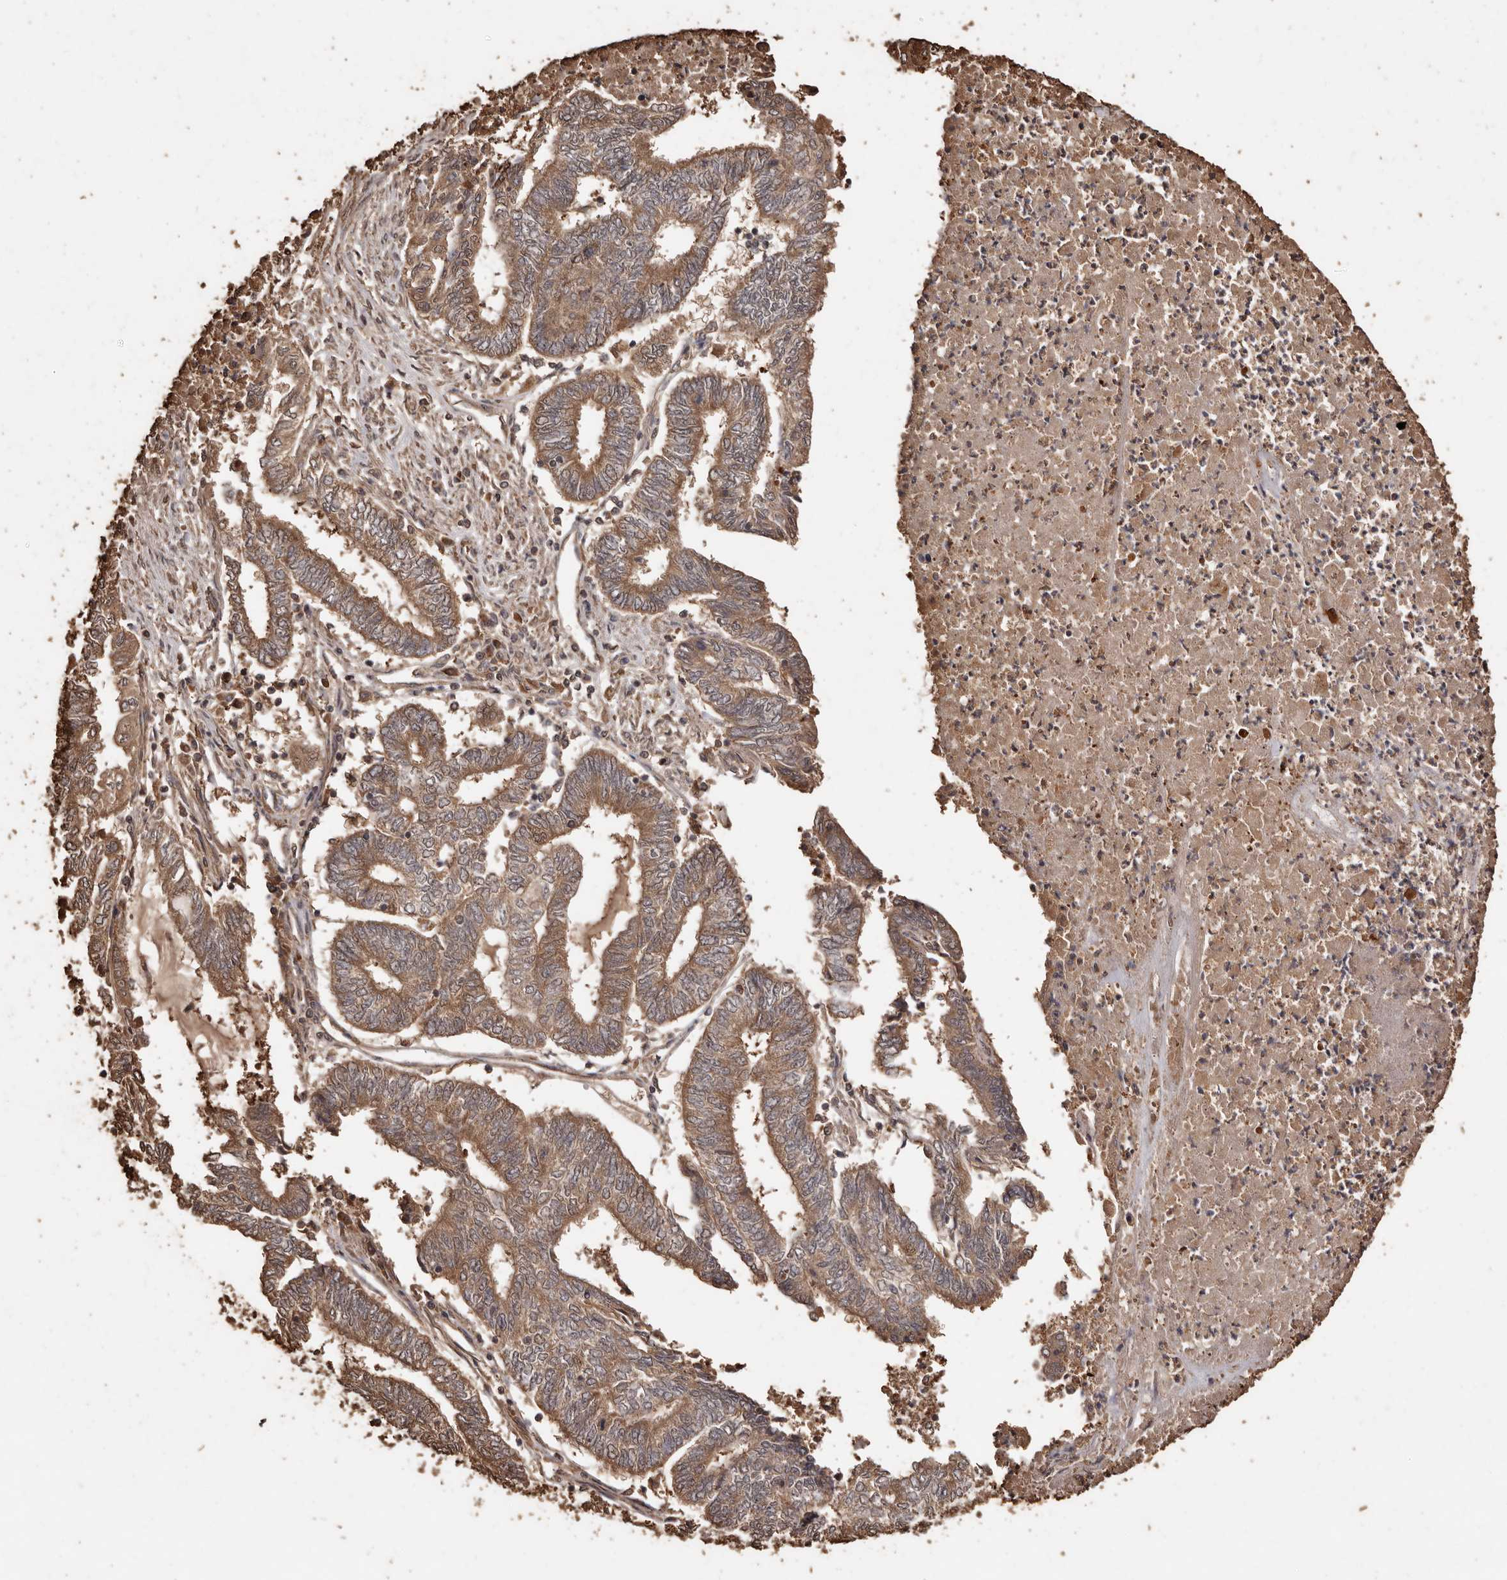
{"staining": {"intensity": "moderate", "quantity": ">75%", "location": "cytoplasmic/membranous"}, "tissue": "endometrial cancer", "cell_type": "Tumor cells", "image_type": "cancer", "snomed": [{"axis": "morphology", "description": "Adenocarcinoma, NOS"}, {"axis": "topography", "description": "Uterus"}, {"axis": "topography", "description": "Endometrium"}], "caption": "DAB (3,3'-diaminobenzidine) immunohistochemical staining of human endometrial adenocarcinoma shows moderate cytoplasmic/membranous protein staining in approximately >75% of tumor cells.", "gene": "PKDCC", "patient": {"sex": "female", "age": 70}}